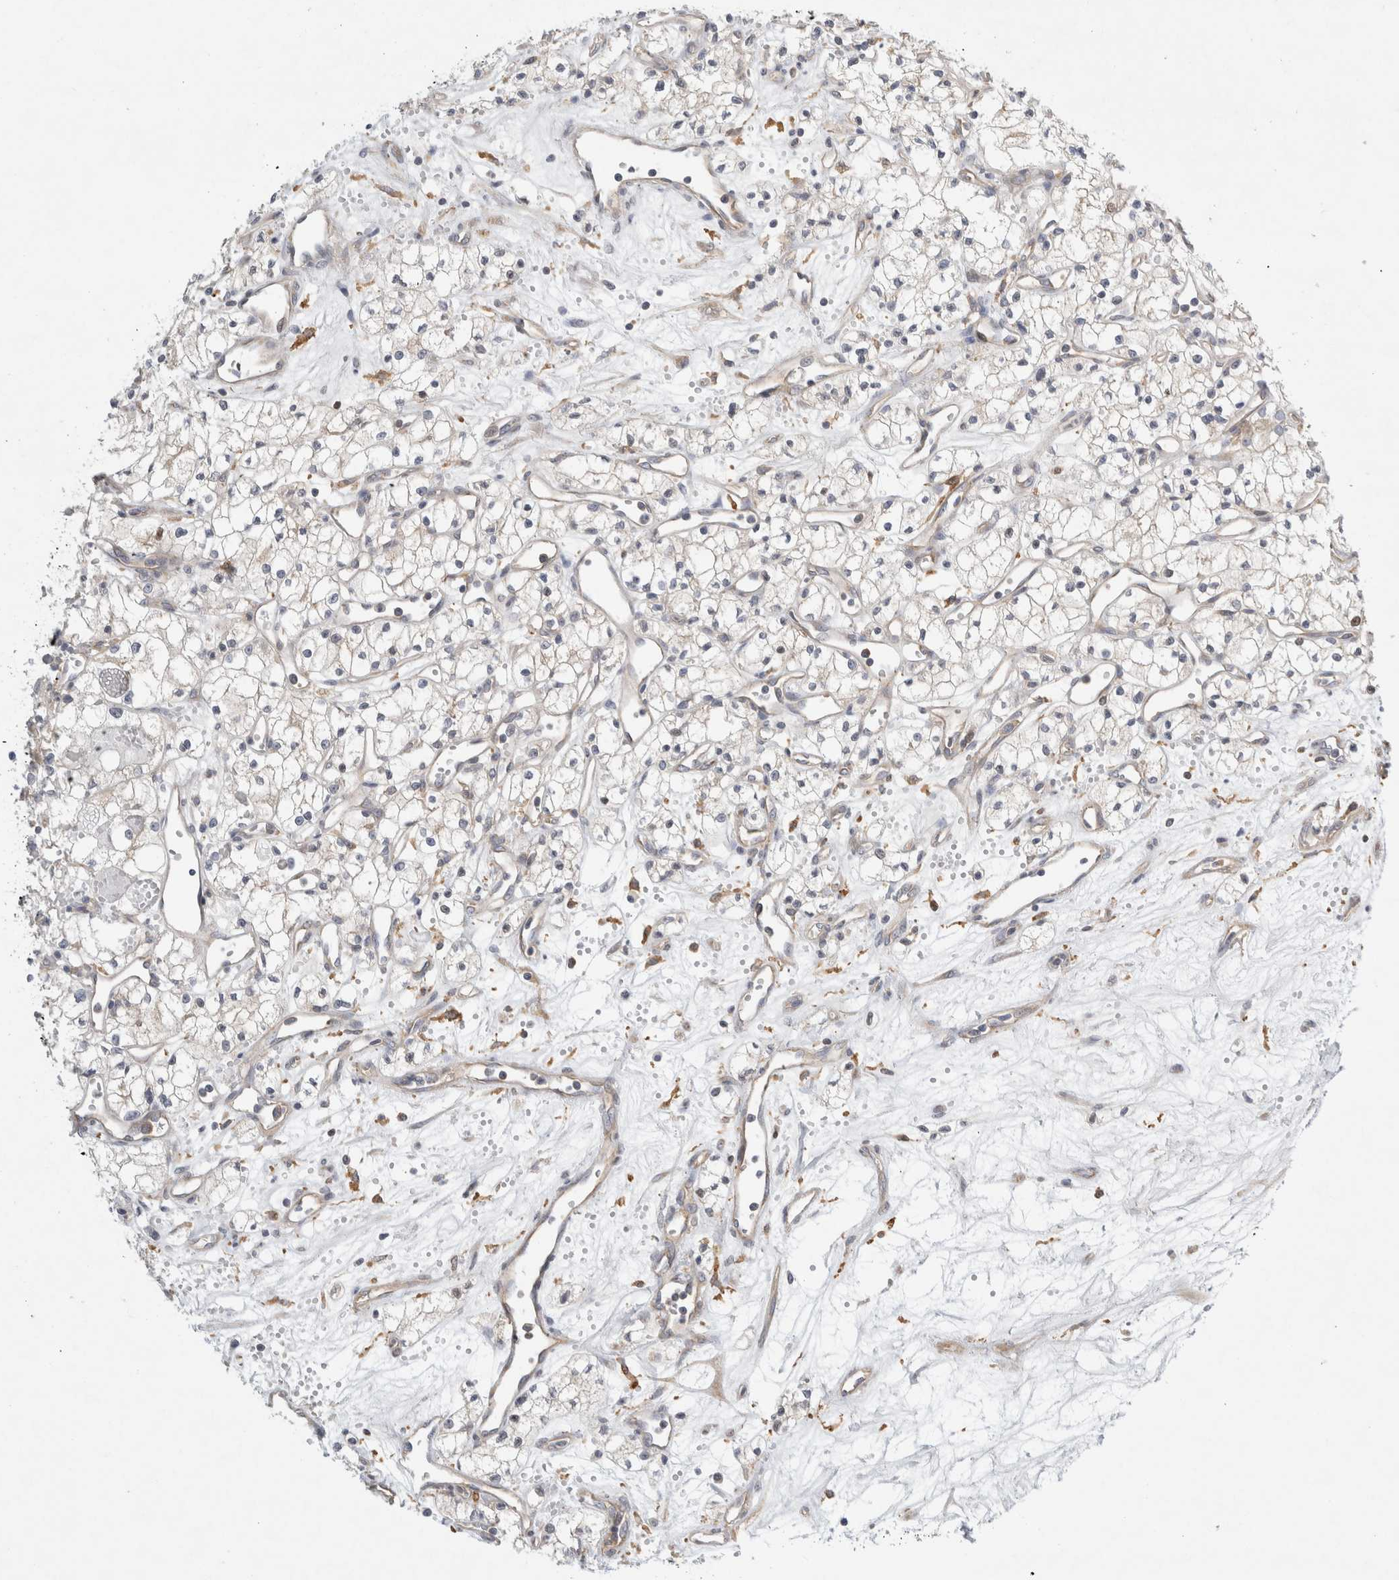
{"staining": {"intensity": "negative", "quantity": "none", "location": "none"}, "tissue": "renal cancer", "cell_type": "Tumor cells", "image_type": "cancer", "snomed": [{"axis": "morphology", "description": "Adenocarcinoma, NOS"}, {"axis": "topography", "description": "Kidney"}], "caption": "Immunohistochemistry (IHC) histopathology image of renal cancer (adenocarcinoma) stained for a protein (brown), which shows no staining in tumor cells.", "gene": "CDCA7L", "patient": {"sex": "male", "age": 59}}